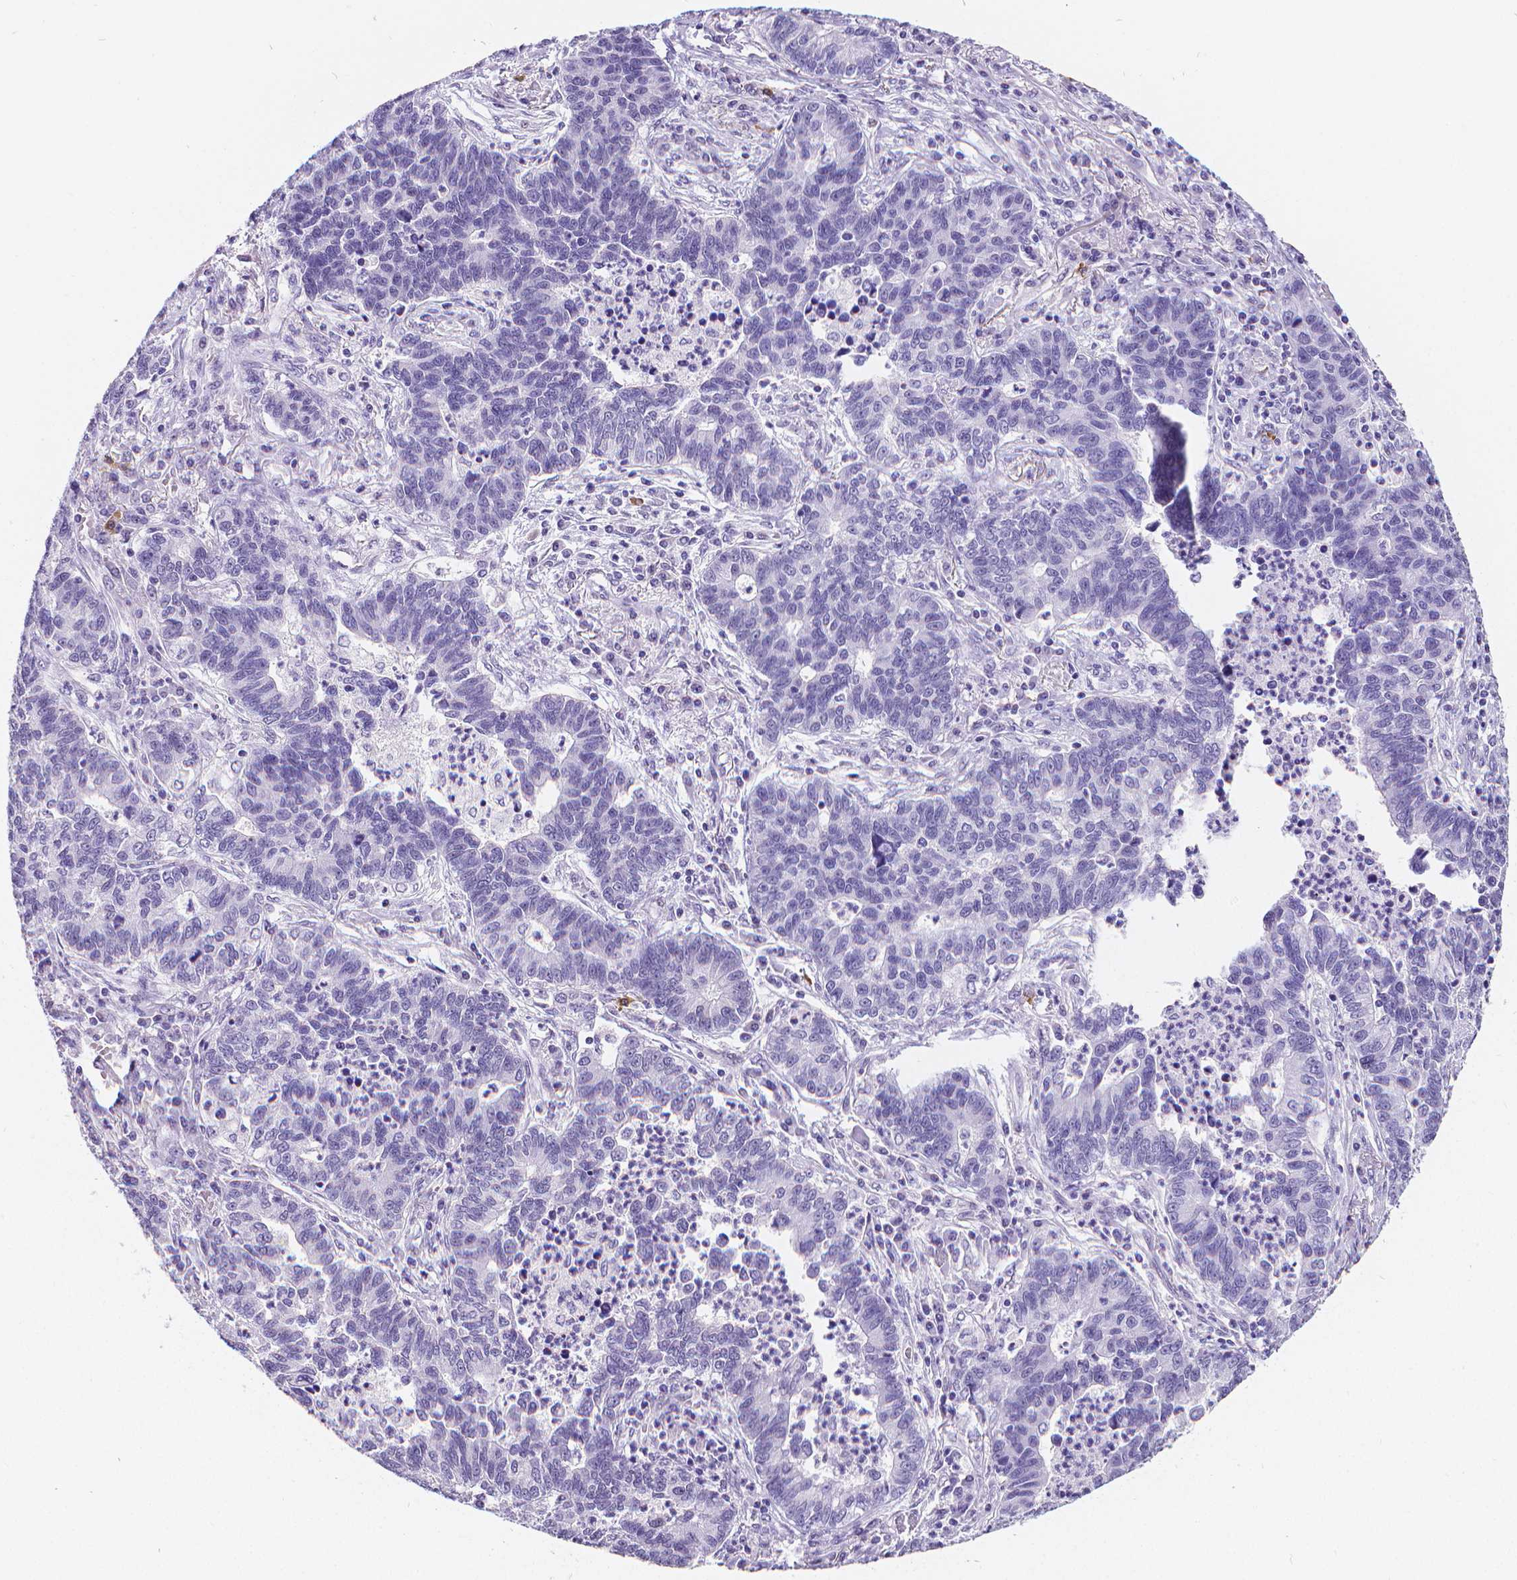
{"staining": {"intensity": "negative", "quantity": "none", "location": "none"}, "tissue": "lung cancer", "cell_type": "Tumor cells", "image_type": "cancer", "snomed": [{"axis": "morphology", "description": "Adenocarcinoma, NOS"}, {"axis": "topography", "description": "Lung"}], "caption": "Tumor cells are negative for protein expression in human lung cancer (adenocarcinoma).", "gene": "MEF2C", "patient": {"sex": "female", "age": 57}}